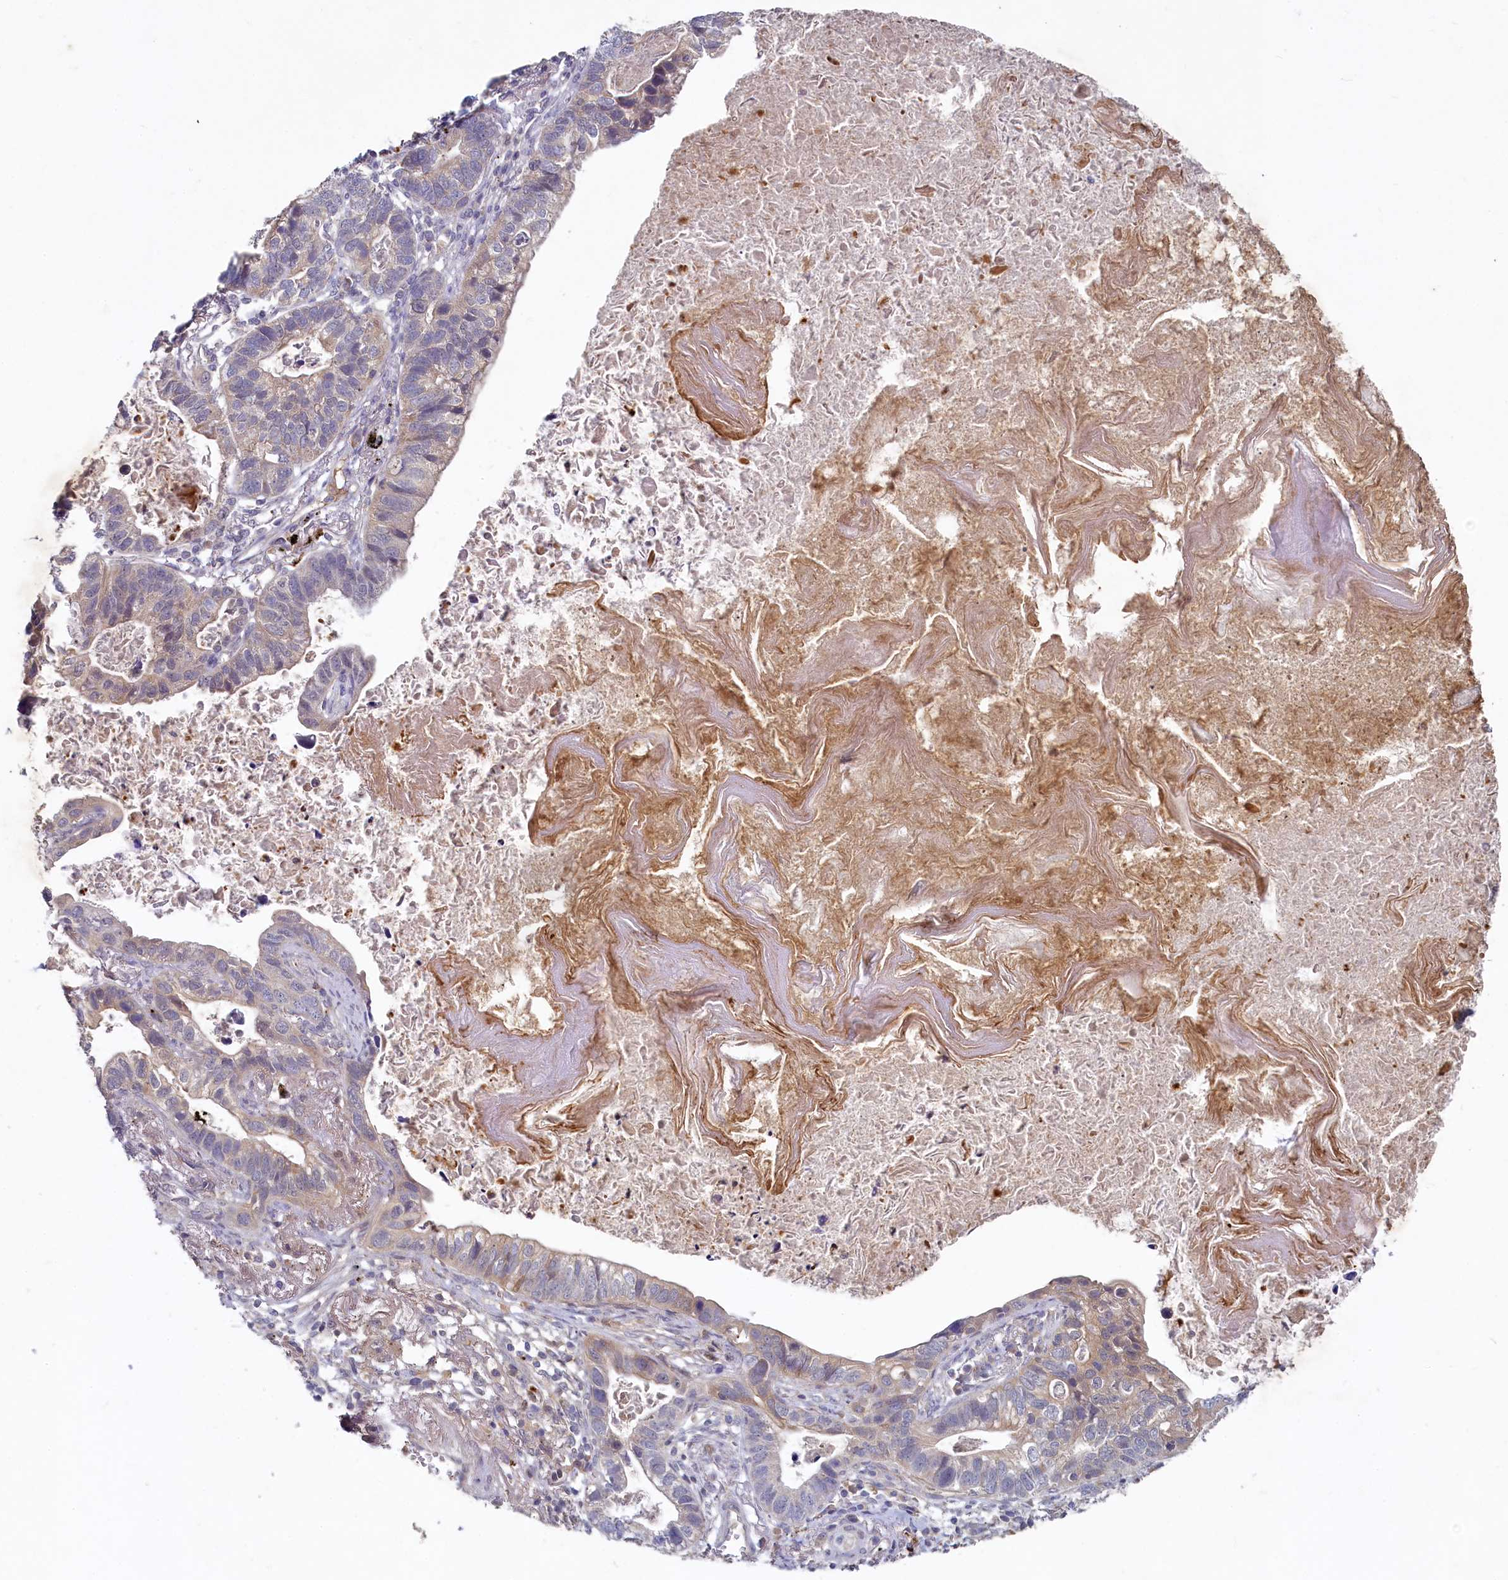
{"staining": {"intensity": "weak", "quantity": "<25%", "location": "cytoplasmic/membranous"}, "tissue": "lung cancer", "cell_type": "Tumor cells", "image_type": "cancer", "snomed": [{"axis": "morphology", "description": "Adenocarcinoma, NOS"}, {"axis": "topography", "description": "Lung"}], "caption": "Immunohistochemical staining of human lung adenocarcinoma displays no significant expression in tumor cells.", "gene": "HERC3", "patient": {"sex": "male", "age": 67}}